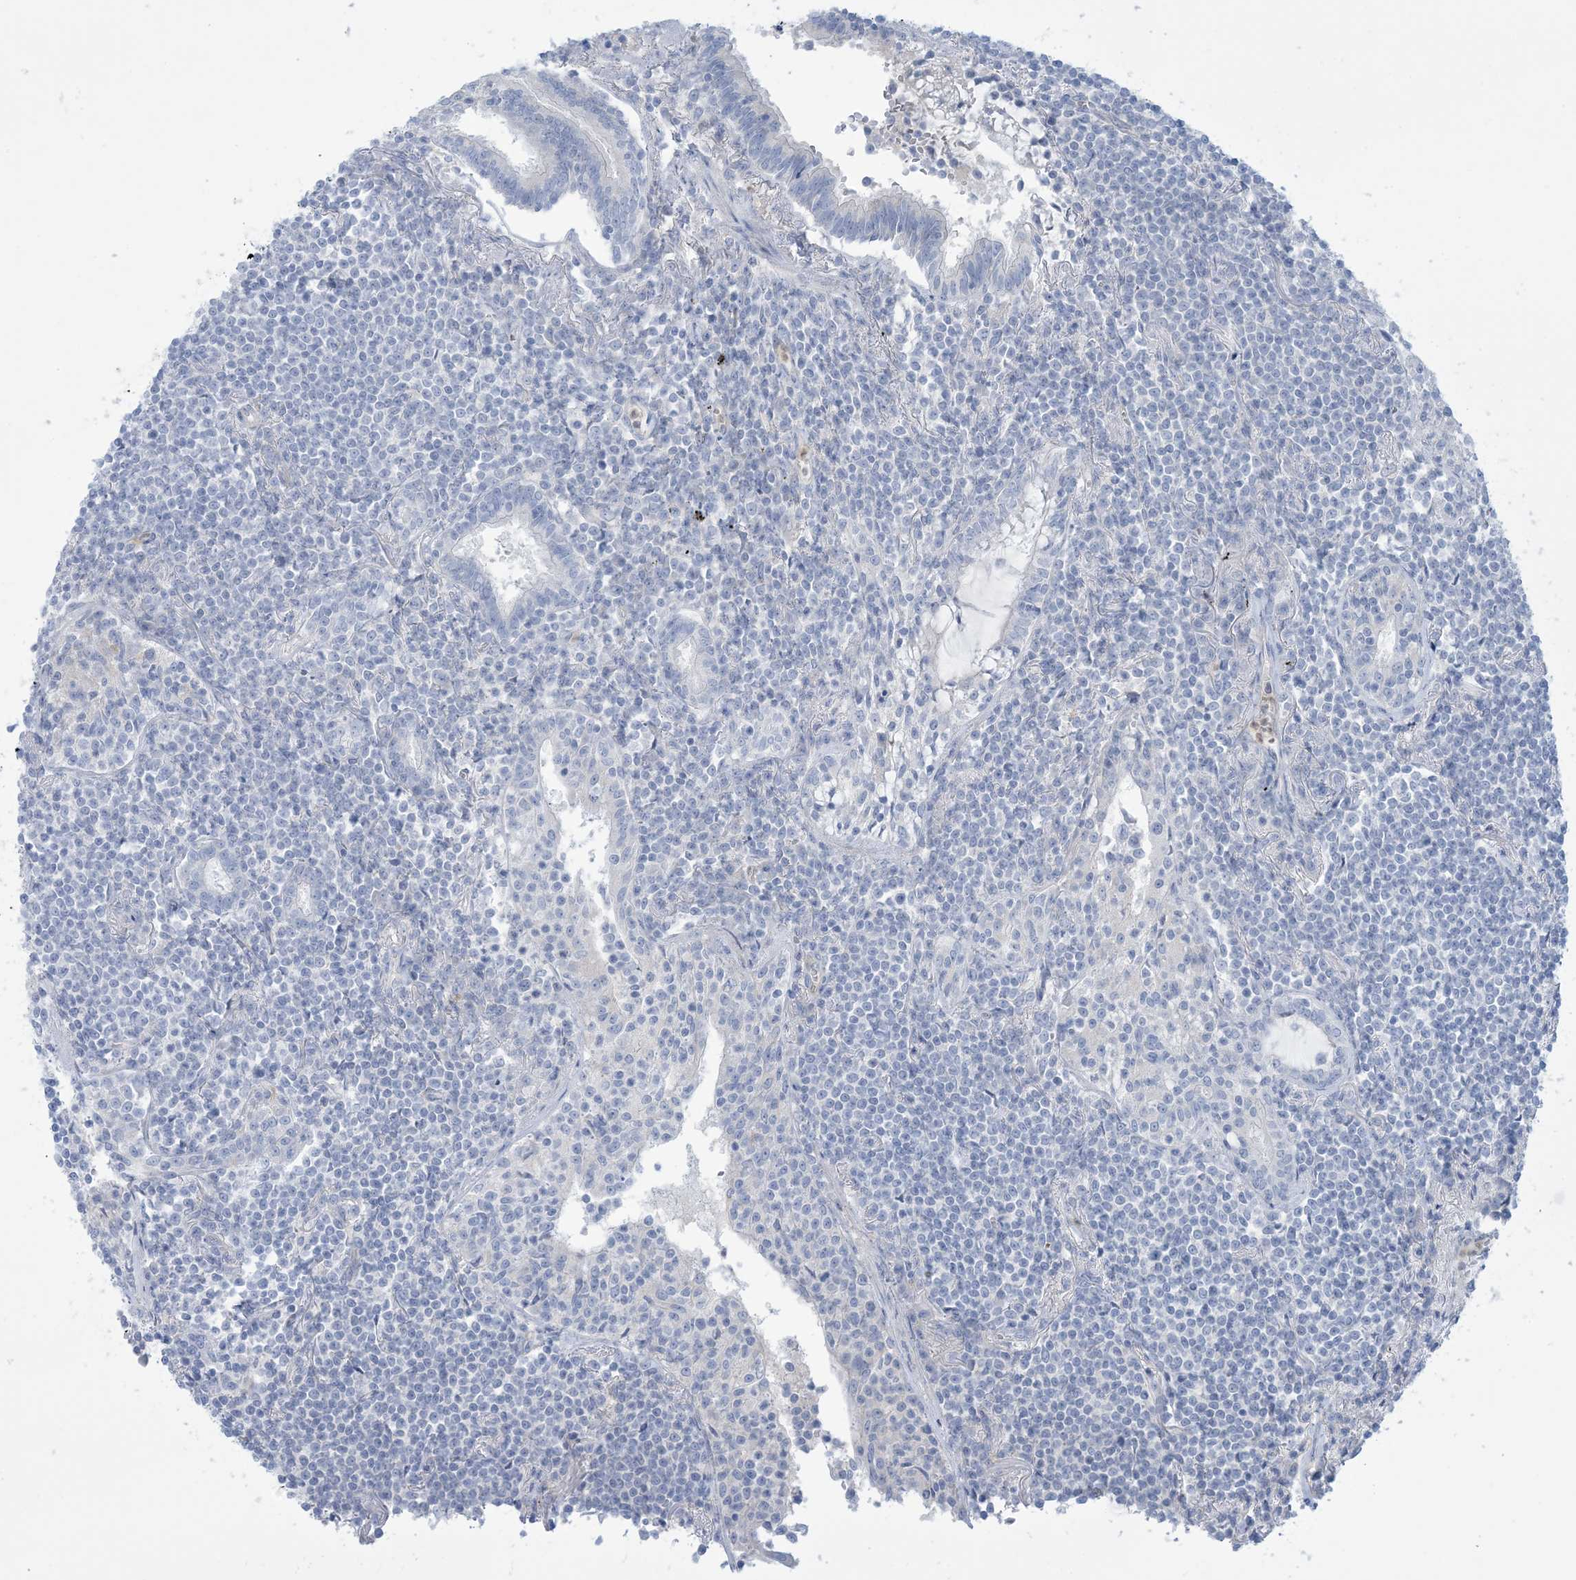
{"staining": {"intensity": "negative", "quantity": "none", "location": "none"}, "tissue": "lymphoma", "cell_type": "Tumor cells", "image_type": "cancer", "snomed": [{"axis": "morphology", "description": "Malignant lymphoma, non-Hodgkin's type, Low grade"}, {"axis": "topography", "description": "Lung"}], "caption": "Immunohistochemistry photomicrograph of human low-grade malignant lymphoma, non-Hodgkin's type stained for a protein (brown), which reveals no expression in tumor cells.", "gene": "MTHFD2L", "patient": {"sex": "female", "age": 71}}